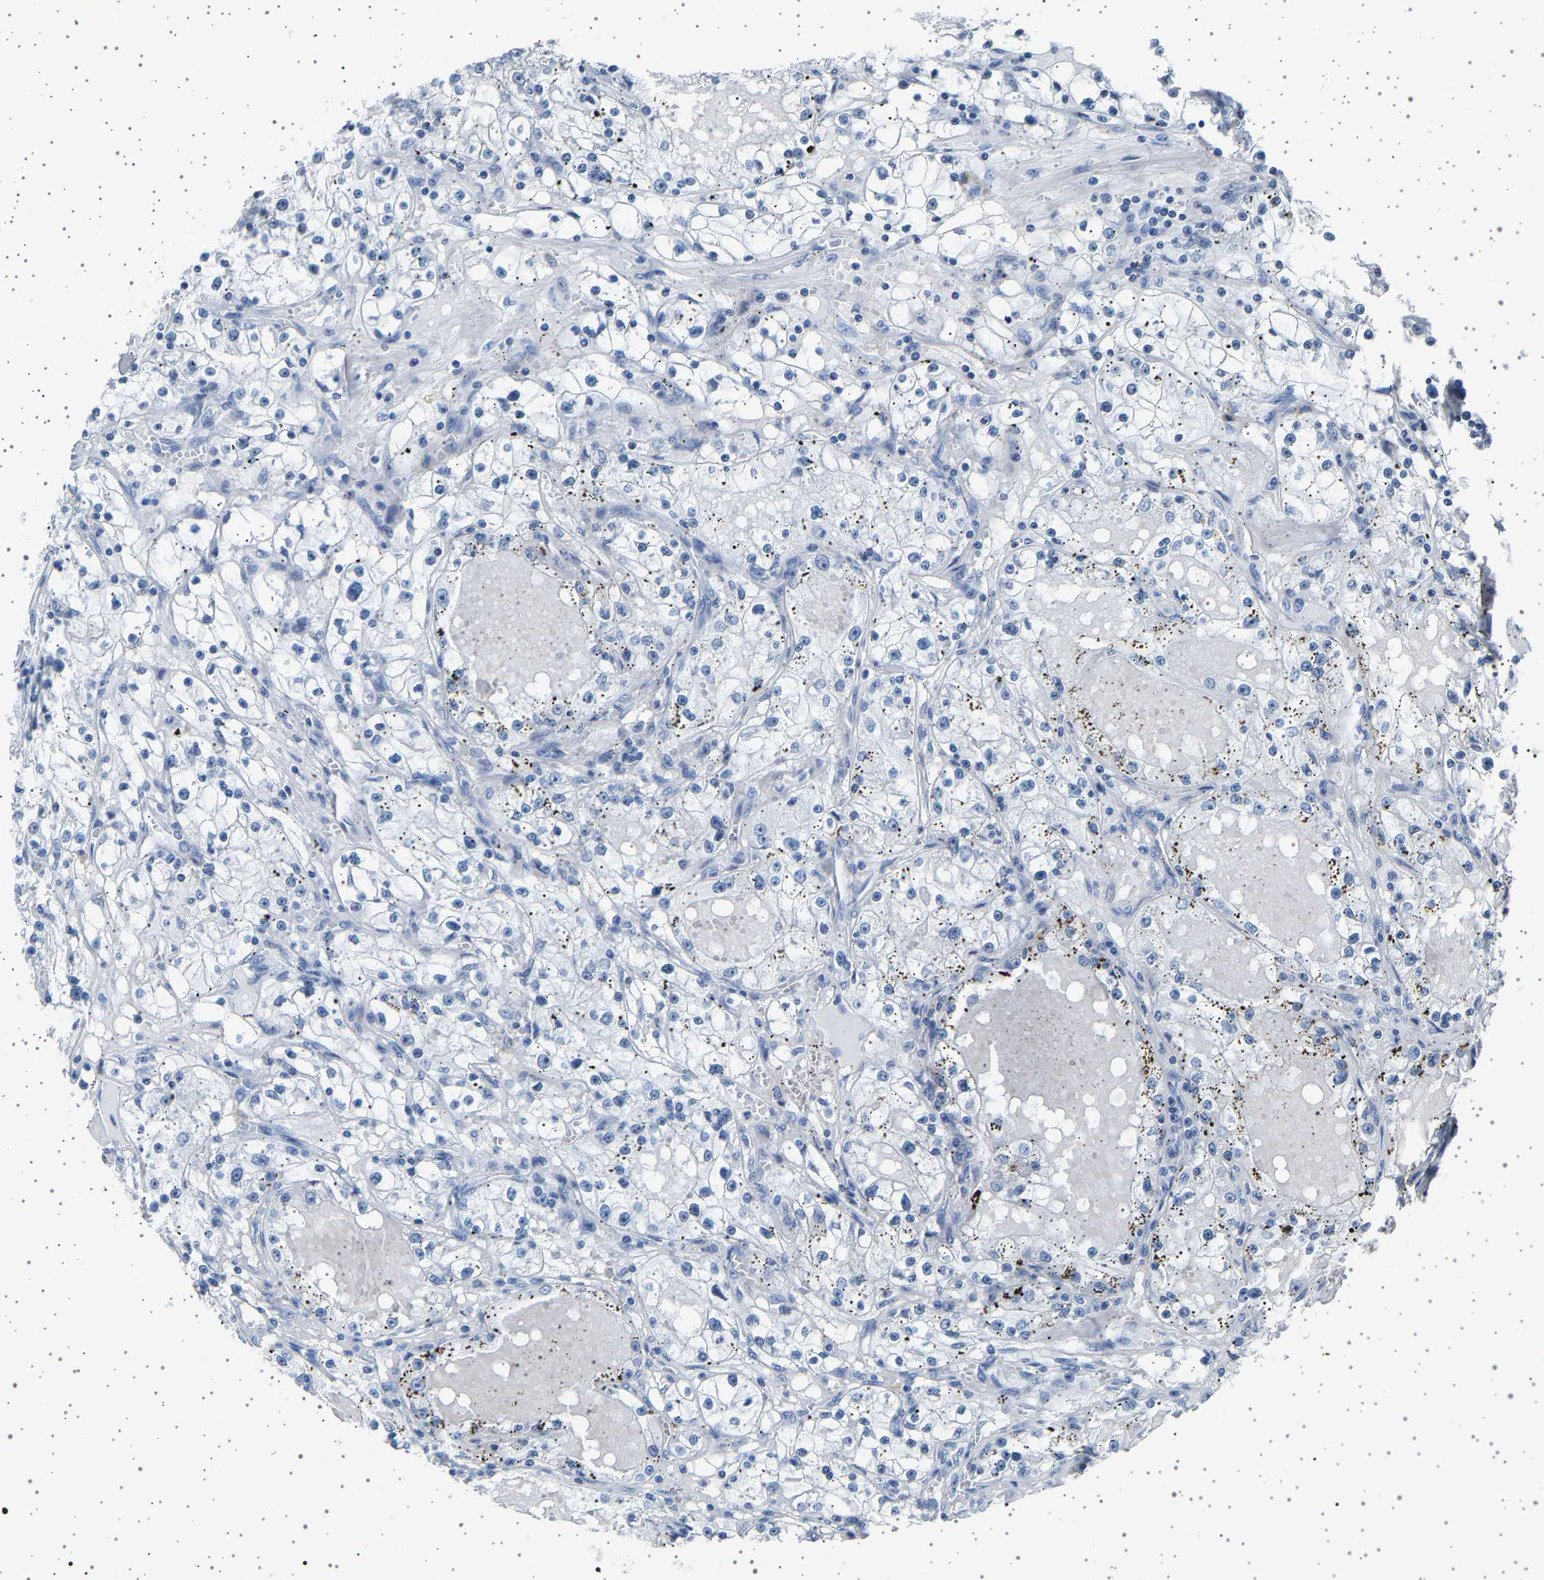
{"staining": {"intensity": "negative", "quantity": "none", "location": "none"}, "tissue": "renal cancer", "cell_type": "Tumor cells", "image_type": "cancer", "snomed": [{"axis": "morphology", "description": "Adenocarcinoma, NOS"}, {"axis": "topography", "description": "Kidney"}], "caption": "An image of adenocarcinoma (renal) stained for a protein exhibits no brown staining in tumor cells.", "gene": "TFF3", "patient": {"sex": "male", "age": 56}}